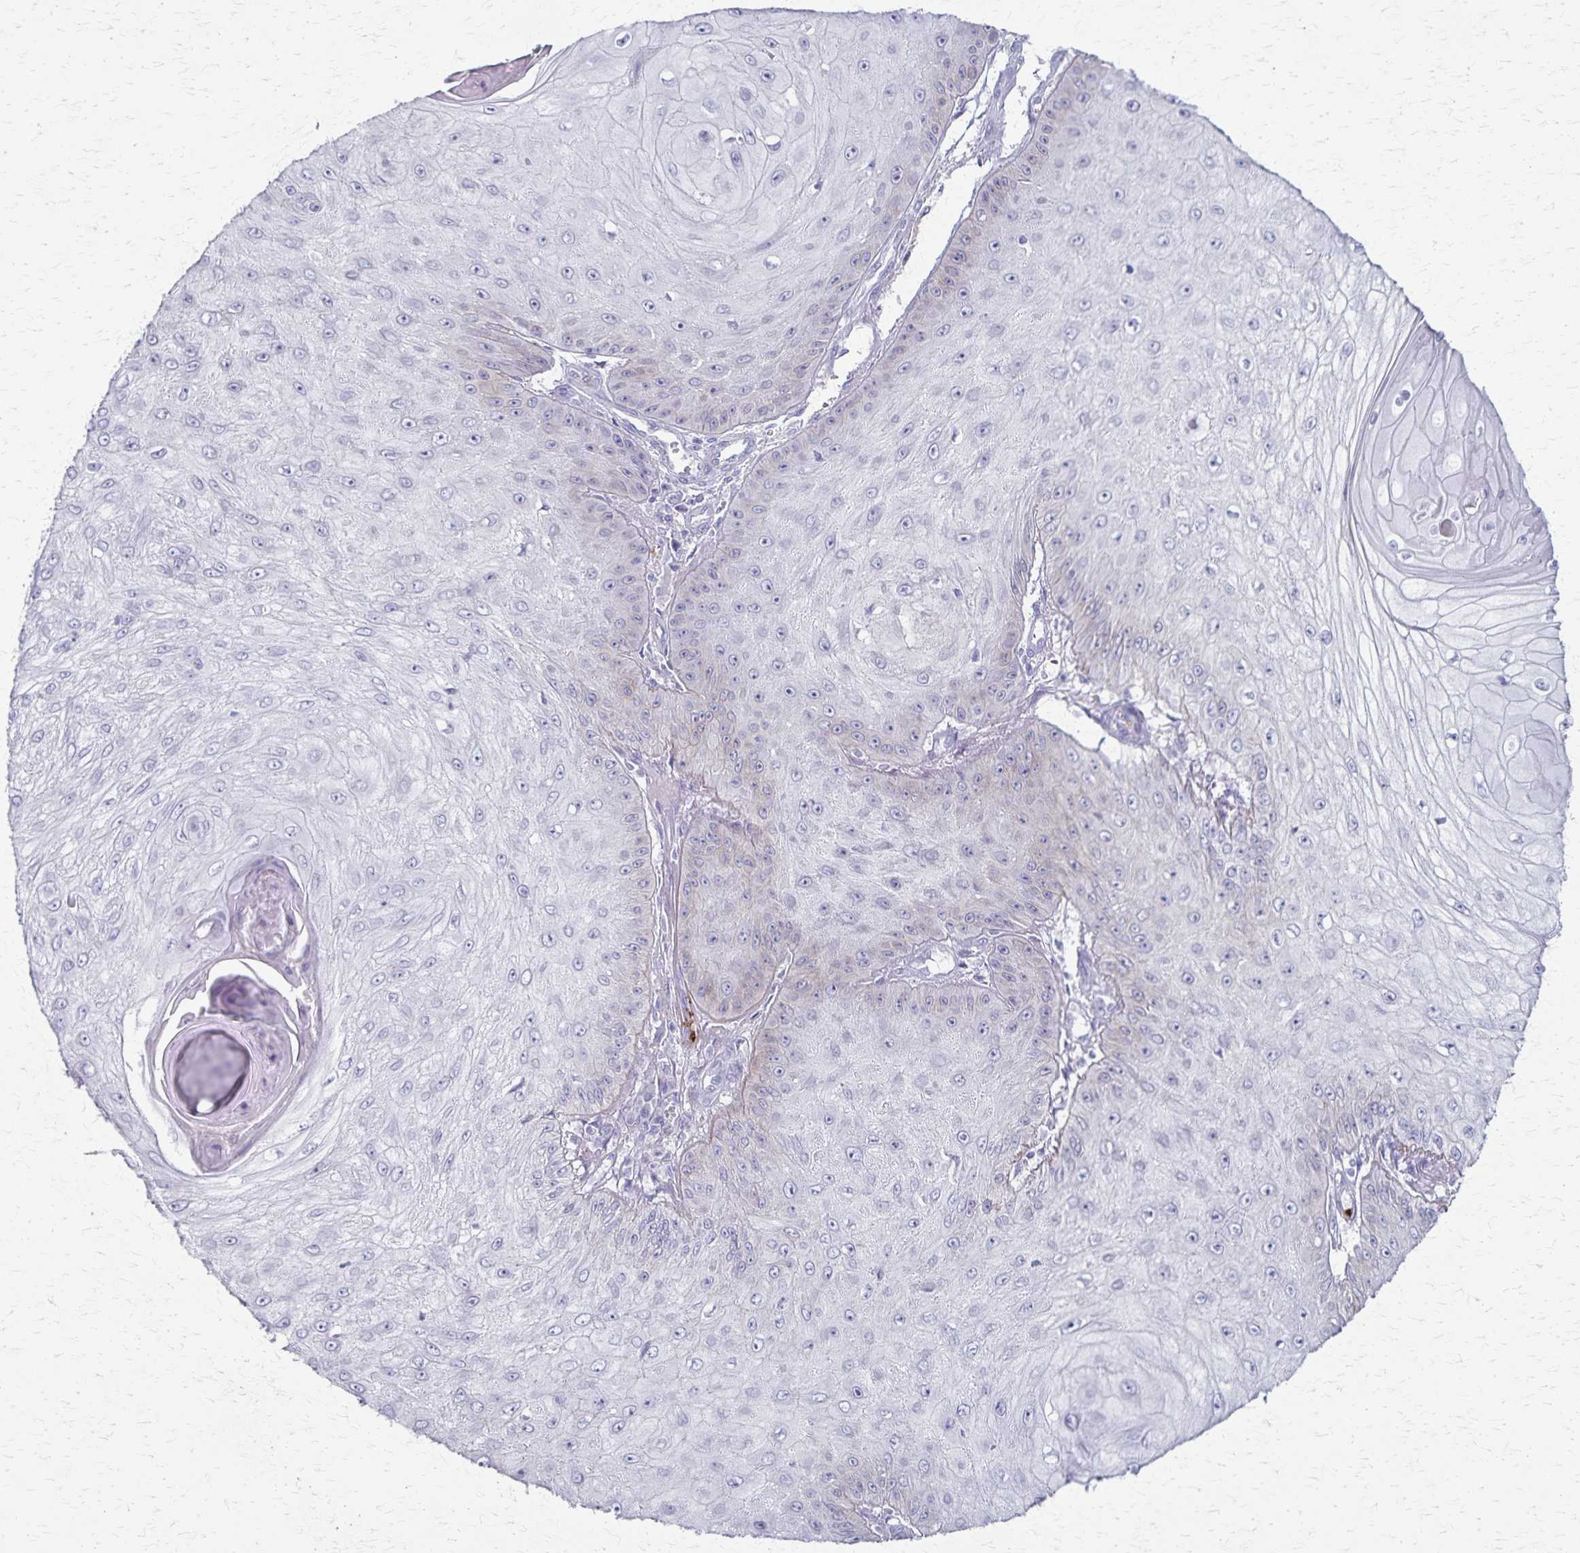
{"staining": {"intensity": "negative", "quantity": "none", "location": "none"}, "tissue": "skin cancer", "cell_type": "Tumor cells", "image_type": "cancer", "snomed": [{"axis": "morphology", "description": "Squamous cell carcinoma, NOS"}, {"axis": "topography", "description": "Skin"}], "caption": "Immunohistochemistry (IHC) photomicrograph of human squamous cell carcinoma (skin) stained for a protein (brown), which reveals no expression in tumor cells. Nuclei are stained in blue.", "gene": "RASL10B", "patient": {"sex": "male", "age": 70}}